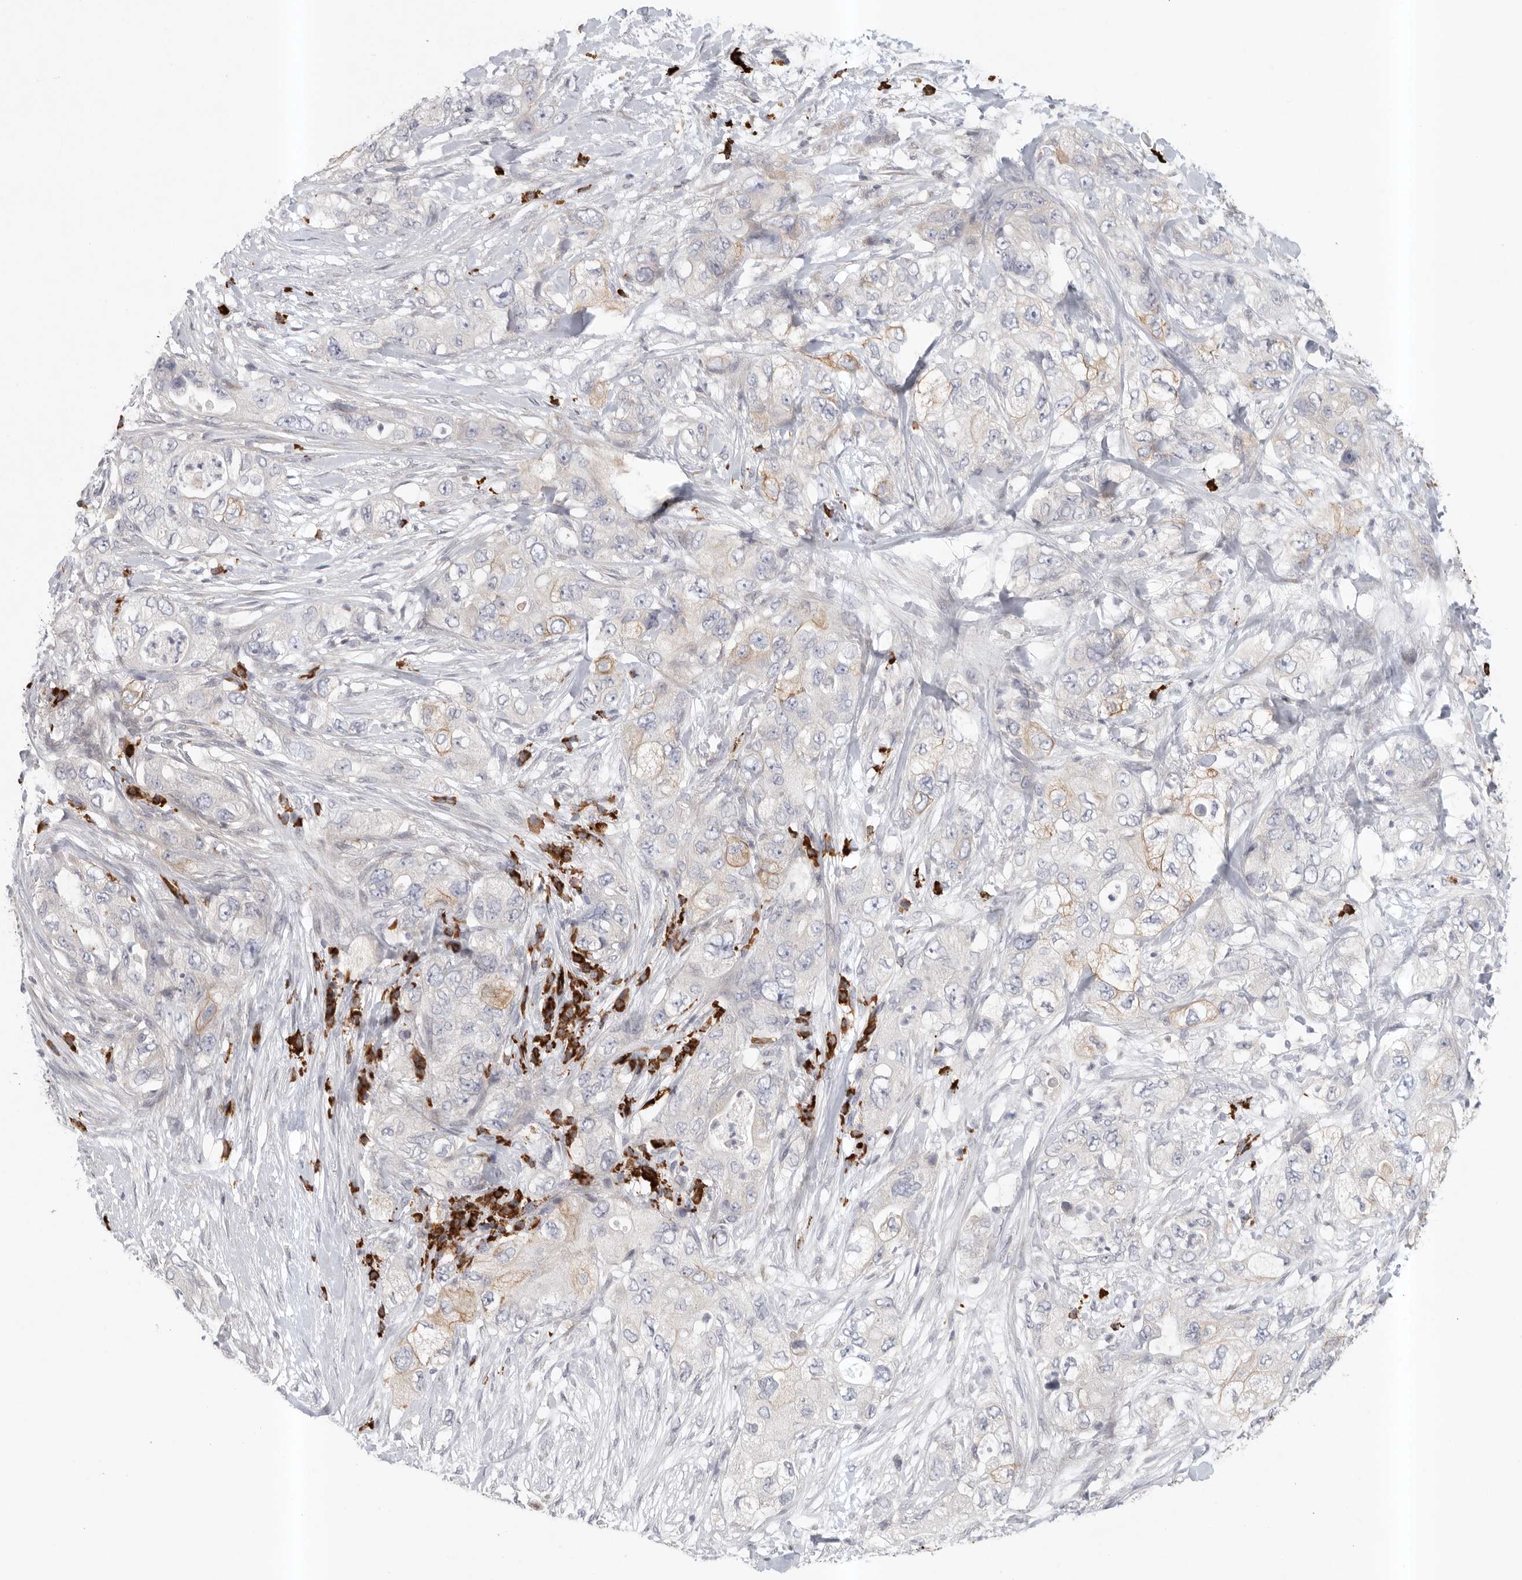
{"staining": {"intensity": "weak", "quantity": "<25%", "location": "cytoplasmic/membranous"}, "tissue": "pancreatic cancer", "cell_type": "Tumor cells", "image_type": "cancer", "snomed": [{"axis": "morphology", "description": "Adenocarcinoma, NOS"}, {"axis": "topography", "description": "Pancreas"}], "caption": "Tumor cells show no significant protein staining in pancreatic cancer.", "gene": "TMEM69", "patient": {"sex": "female", "age": 73}}